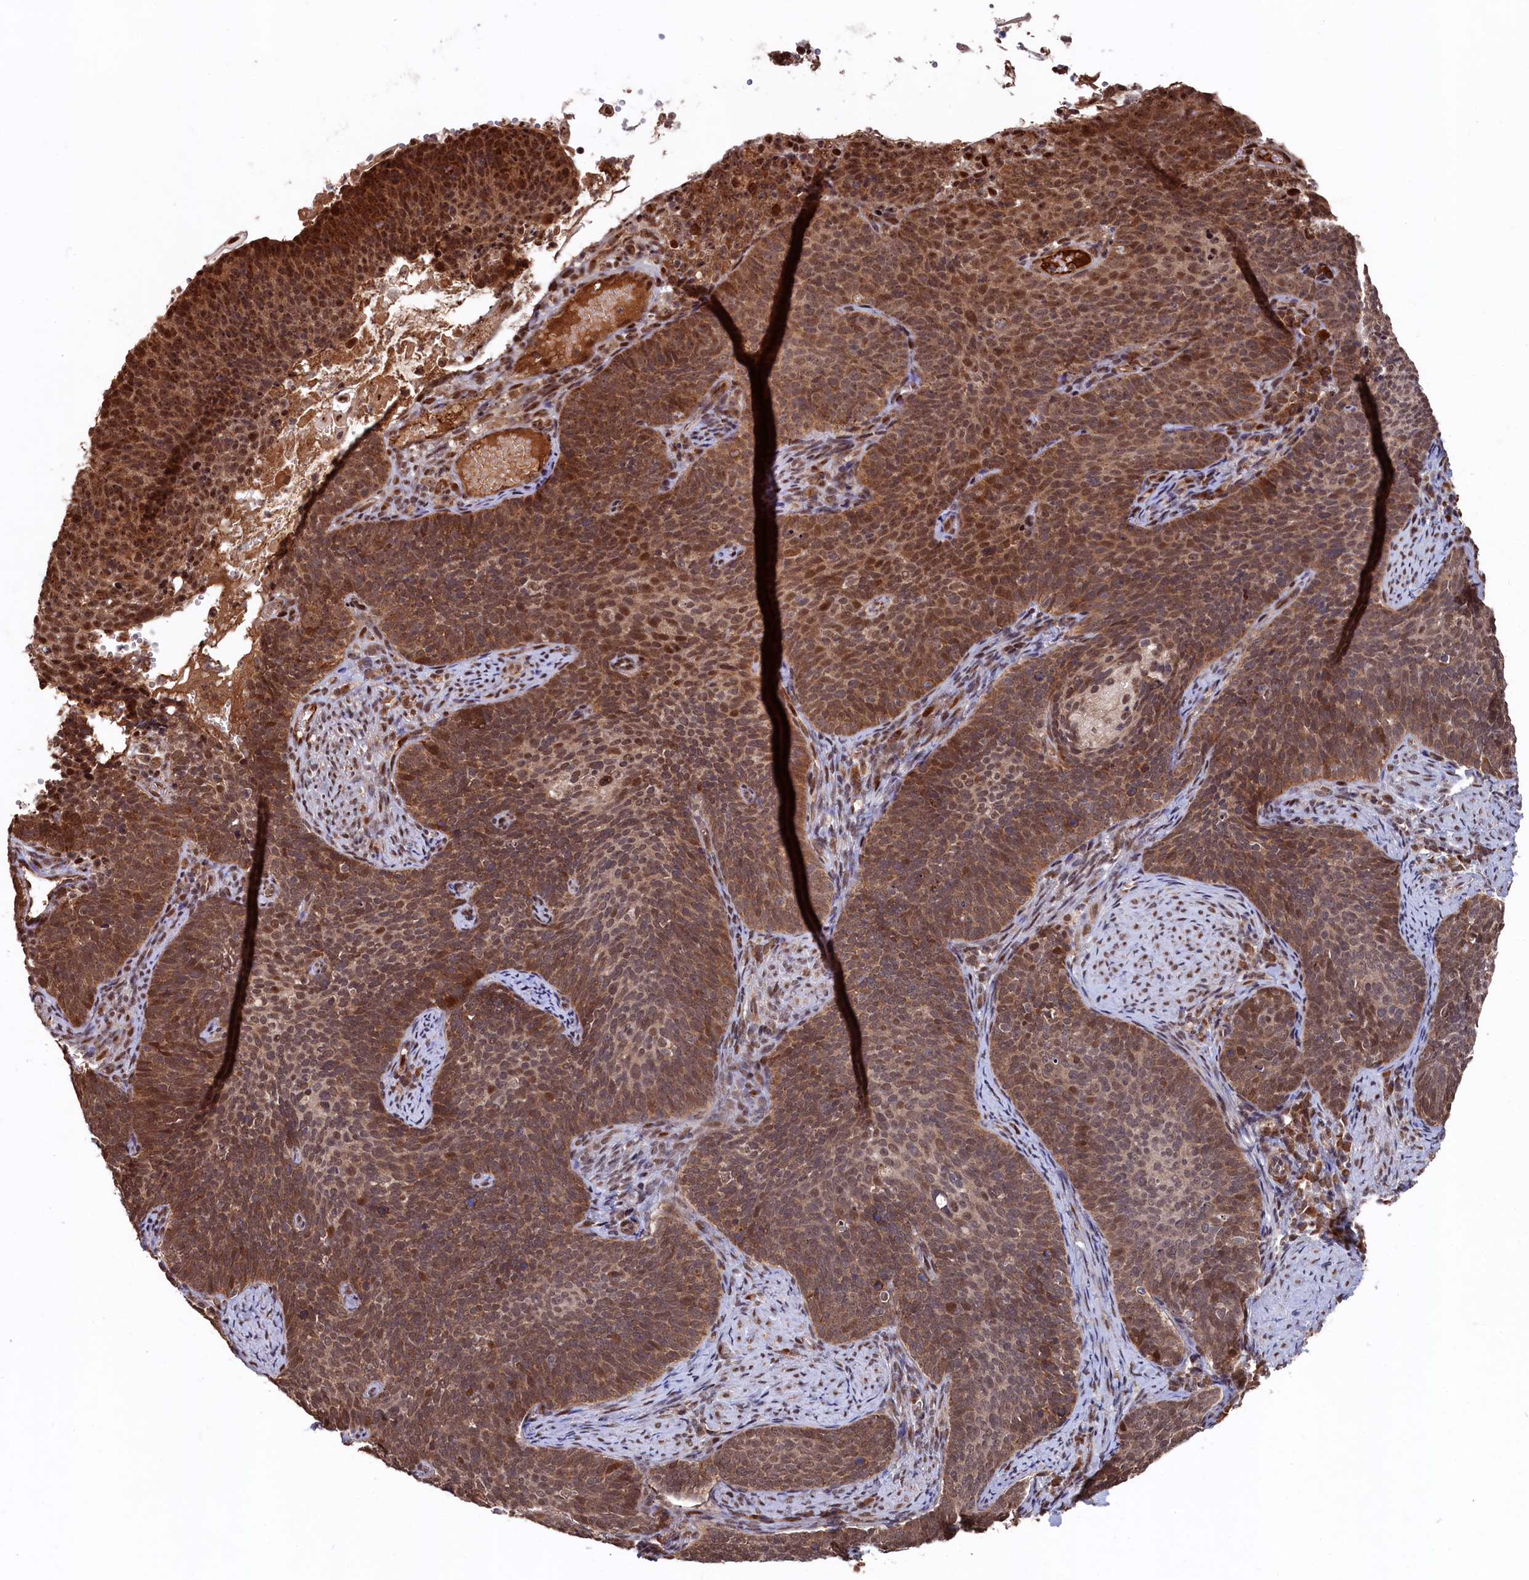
{"staining": {"intensity": "moderate", "quantity": ">75%", "location": "cytoplasmic/membranous,nuclear"}, "tissue": "cervical cancer", "cell_type": "Tumor cells", "image_type": "cancer", "snomed": [{"axis": "morphology", "description": "Normal tissue, NOS"}, {"axis": "morphology", "description": "Squamous cell carcinoma, NOS"}, {"axis": "topography", "description": "Cervix"}], "caption": "An image of cervical cancer (squamous cell carcinoma) stained for a protein exhibits moderate cytoplasmic/membranous and nuclear brown staining in tumor cells.", "gene": "CLPX", "patient": {"sex": "female", "age": 39}}